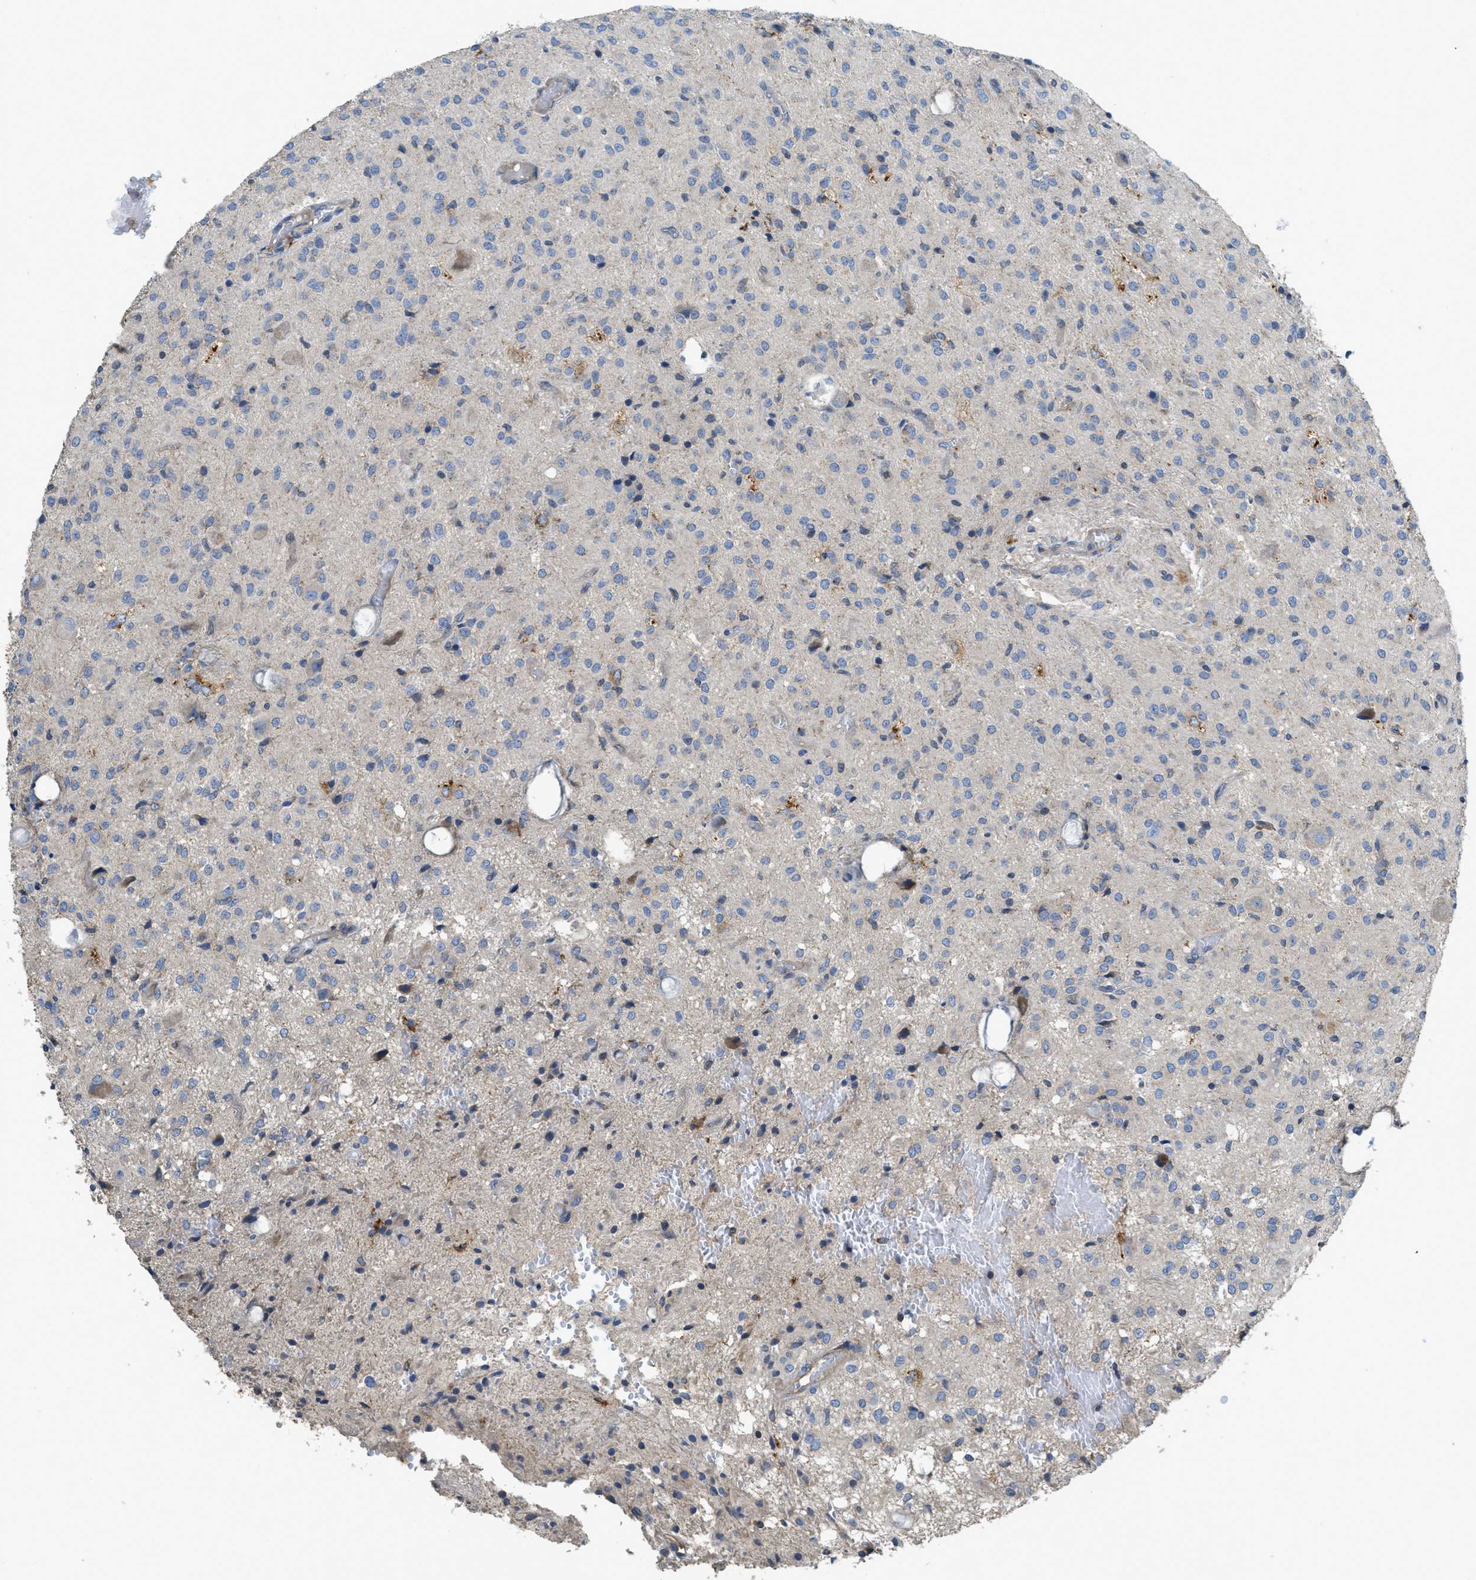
{"staining": {"intensity": "negative", "quantity": "none", "location": "none"}, "tissue": "glioma", "cell_type": "Tumor cells", "image_type": "cancer", "snomed": [{"axis": "morphology", "description": "Glioma, malignant, High grade"}, {"axis": "topography", "description": "Brain"}], "caption": "Protein analysis of malignant glioma (high-grade) reveals no significant staining in tumor cells.", "gene": "CASP10", "patient": {"sex": "female", "age": 59}}